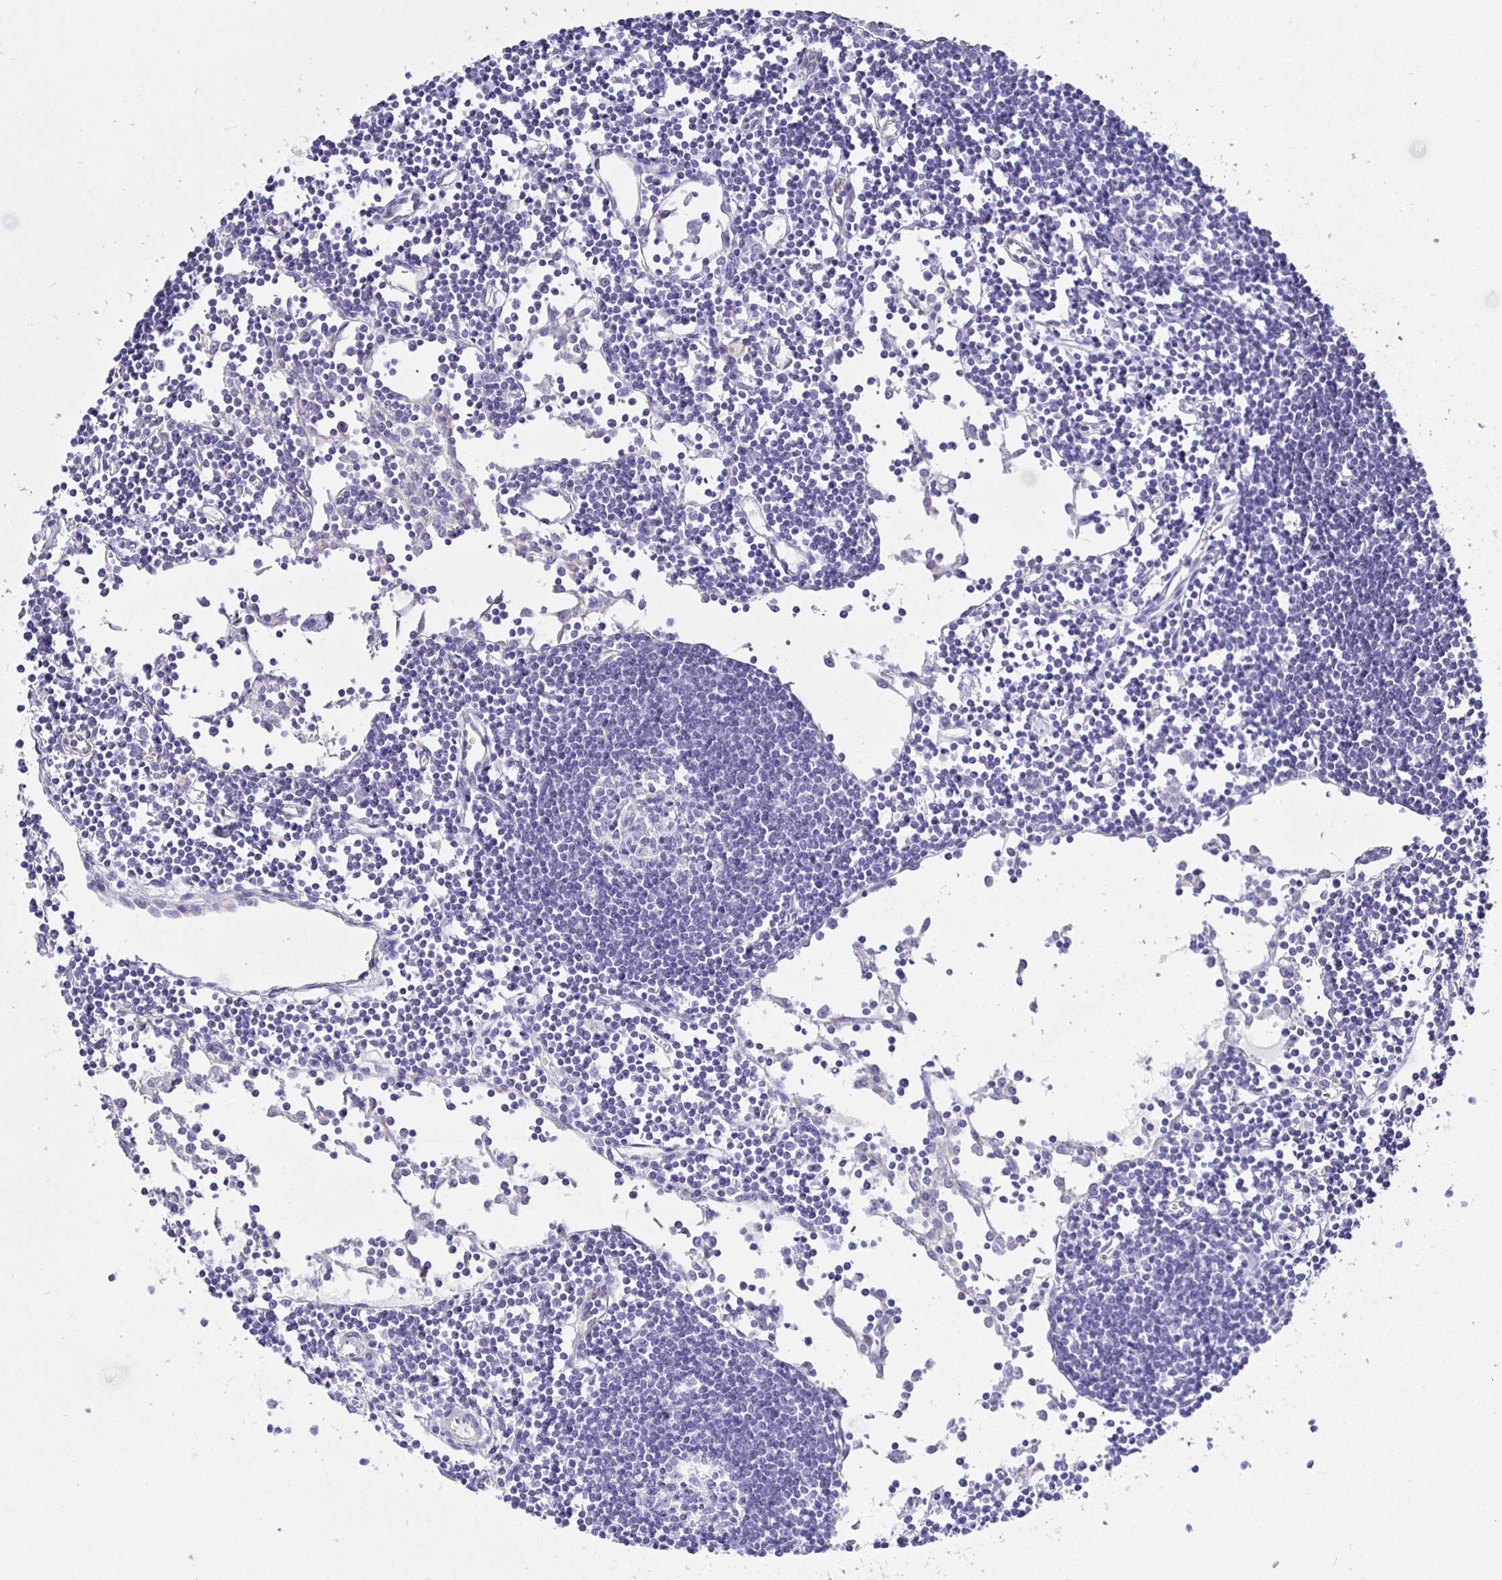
{"staining": {"intensity": "negative", "quantity": "none", "location": "none"}, "tissue": "lymph node", "cell_type": "Germinal center cells", "image_type": "normal", "snomed": [{"axis": "morphology", "description": "Normal tissue, NOS"}, {"axis": "topography", "description": "Lymph node"}], "caption": "A high-resolution micrograph shows immunohistochemistry (IHC) staining of normal lymph node, which displays no significant expression in germinal center cells. (DAB (3,3'-diaminobenzidine) immunohistochemistry with hematoxylin counter stain).", "gene": "HSPA4L", "patient": {"sex": "female", "age": 65}}